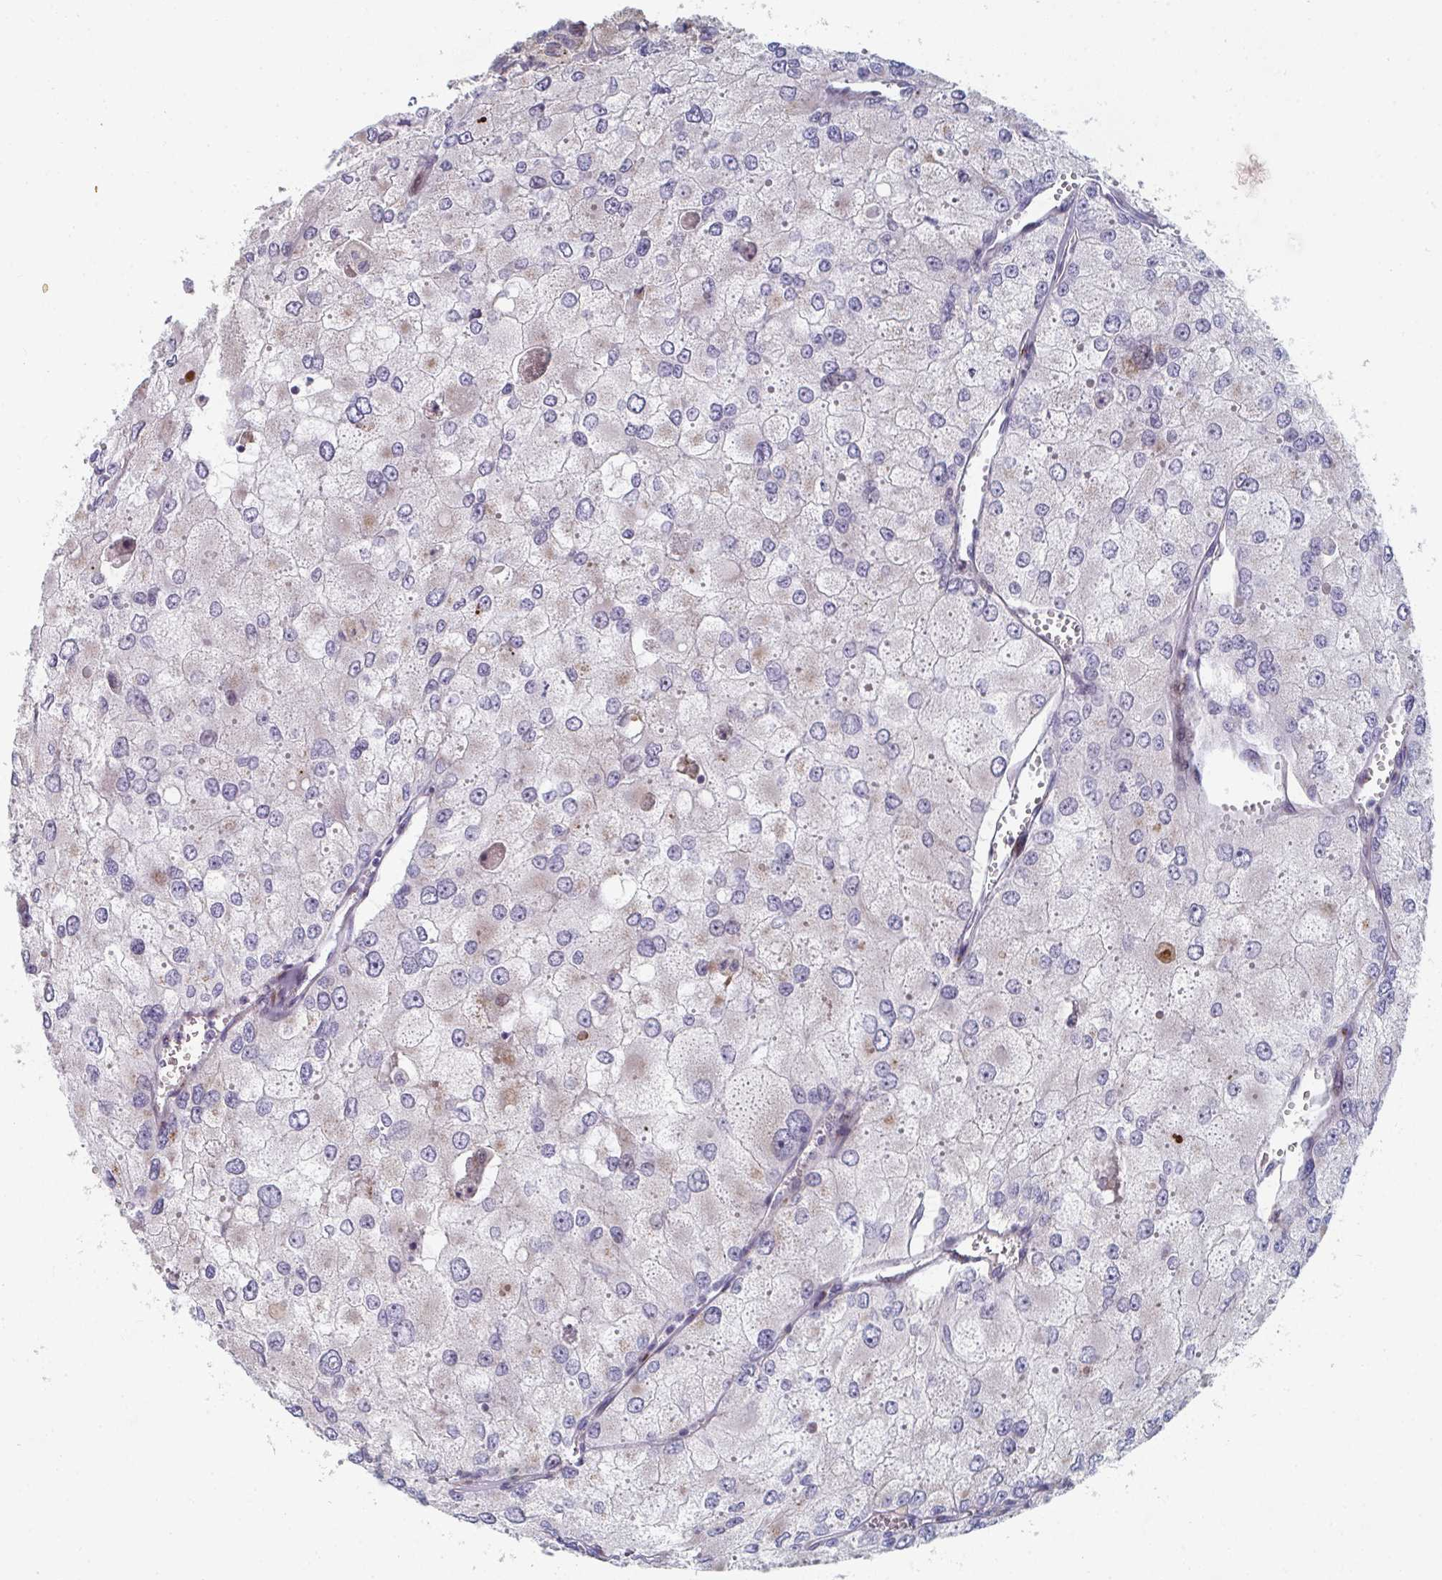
{"staining": {"intensity": "negative", "quantity": "none", "location": "none"}, "tissue": "renal cancer", "cell_type": "Tumor cells", "image_type": "cancer", "snomed": [{"axis": "morphology", "description": "Adenocarcinoma, NOS"}, {"axis": "topography", "description": "Kidney"}], "caption": "Renal cancer stained for a protein using immunohistochemistry demonstrates no staining tumor cells.", "gene": "PSMG1", "patient": {"sex": "female", "age": 70}}